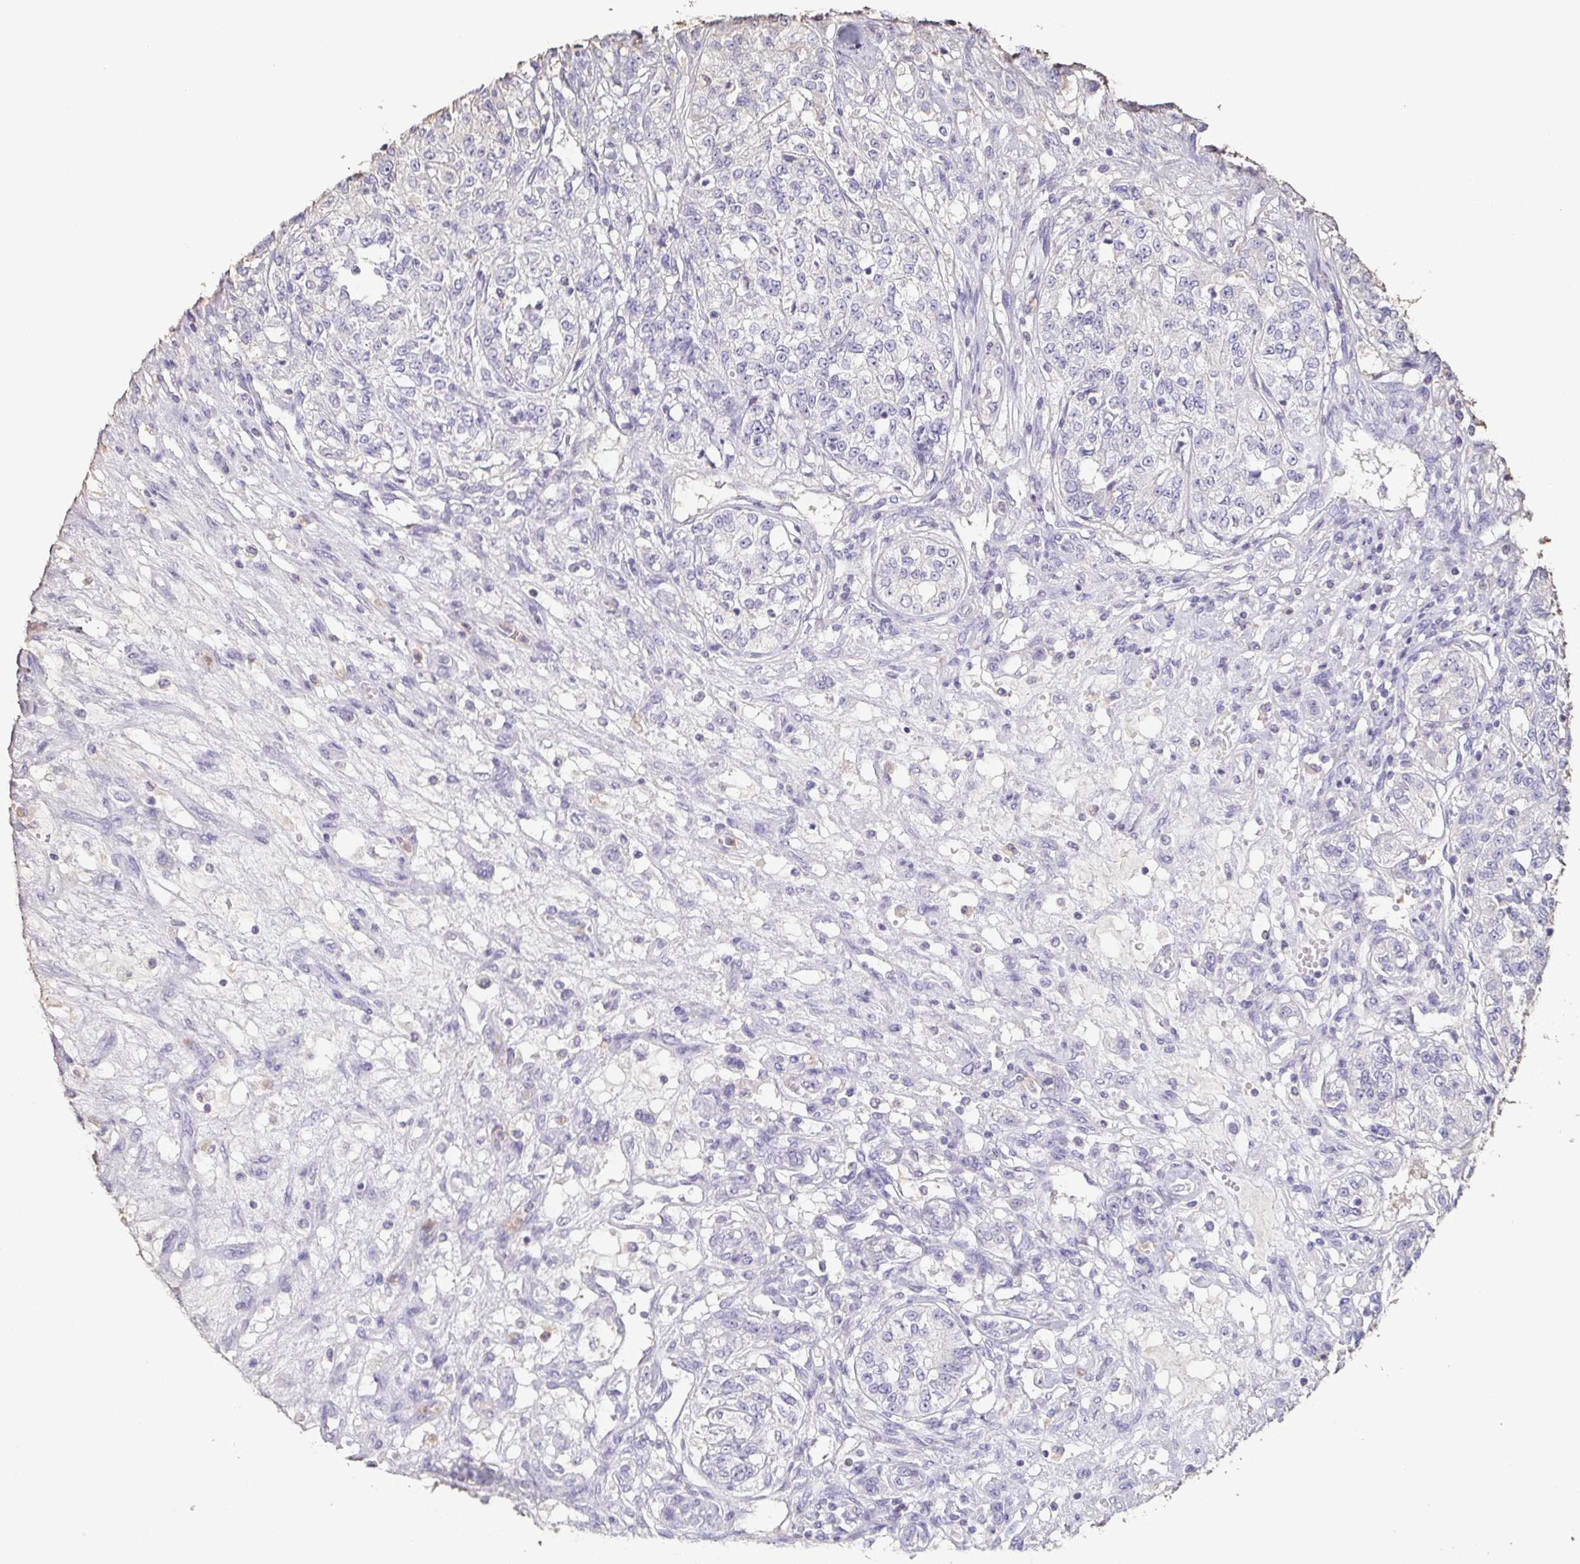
{"staining": {"intensity": "negative", "quantity": "none", "location": "none"}, "tissue": "renal cancer", "cell_type": "Tumor cells", "image_type": "cancer", "snomed": [{"axis": "morphology", "description": "Adenocarcinoma, NOS"}, {"axis": "topography", "description": "Kidney"}], "caption": "This is an immunohistochemistry micrograph of human renal cancer. There is no staining in tumor cells.", "gene": "BPIFA2", "patient": {"sex": "female", "age": 63}}